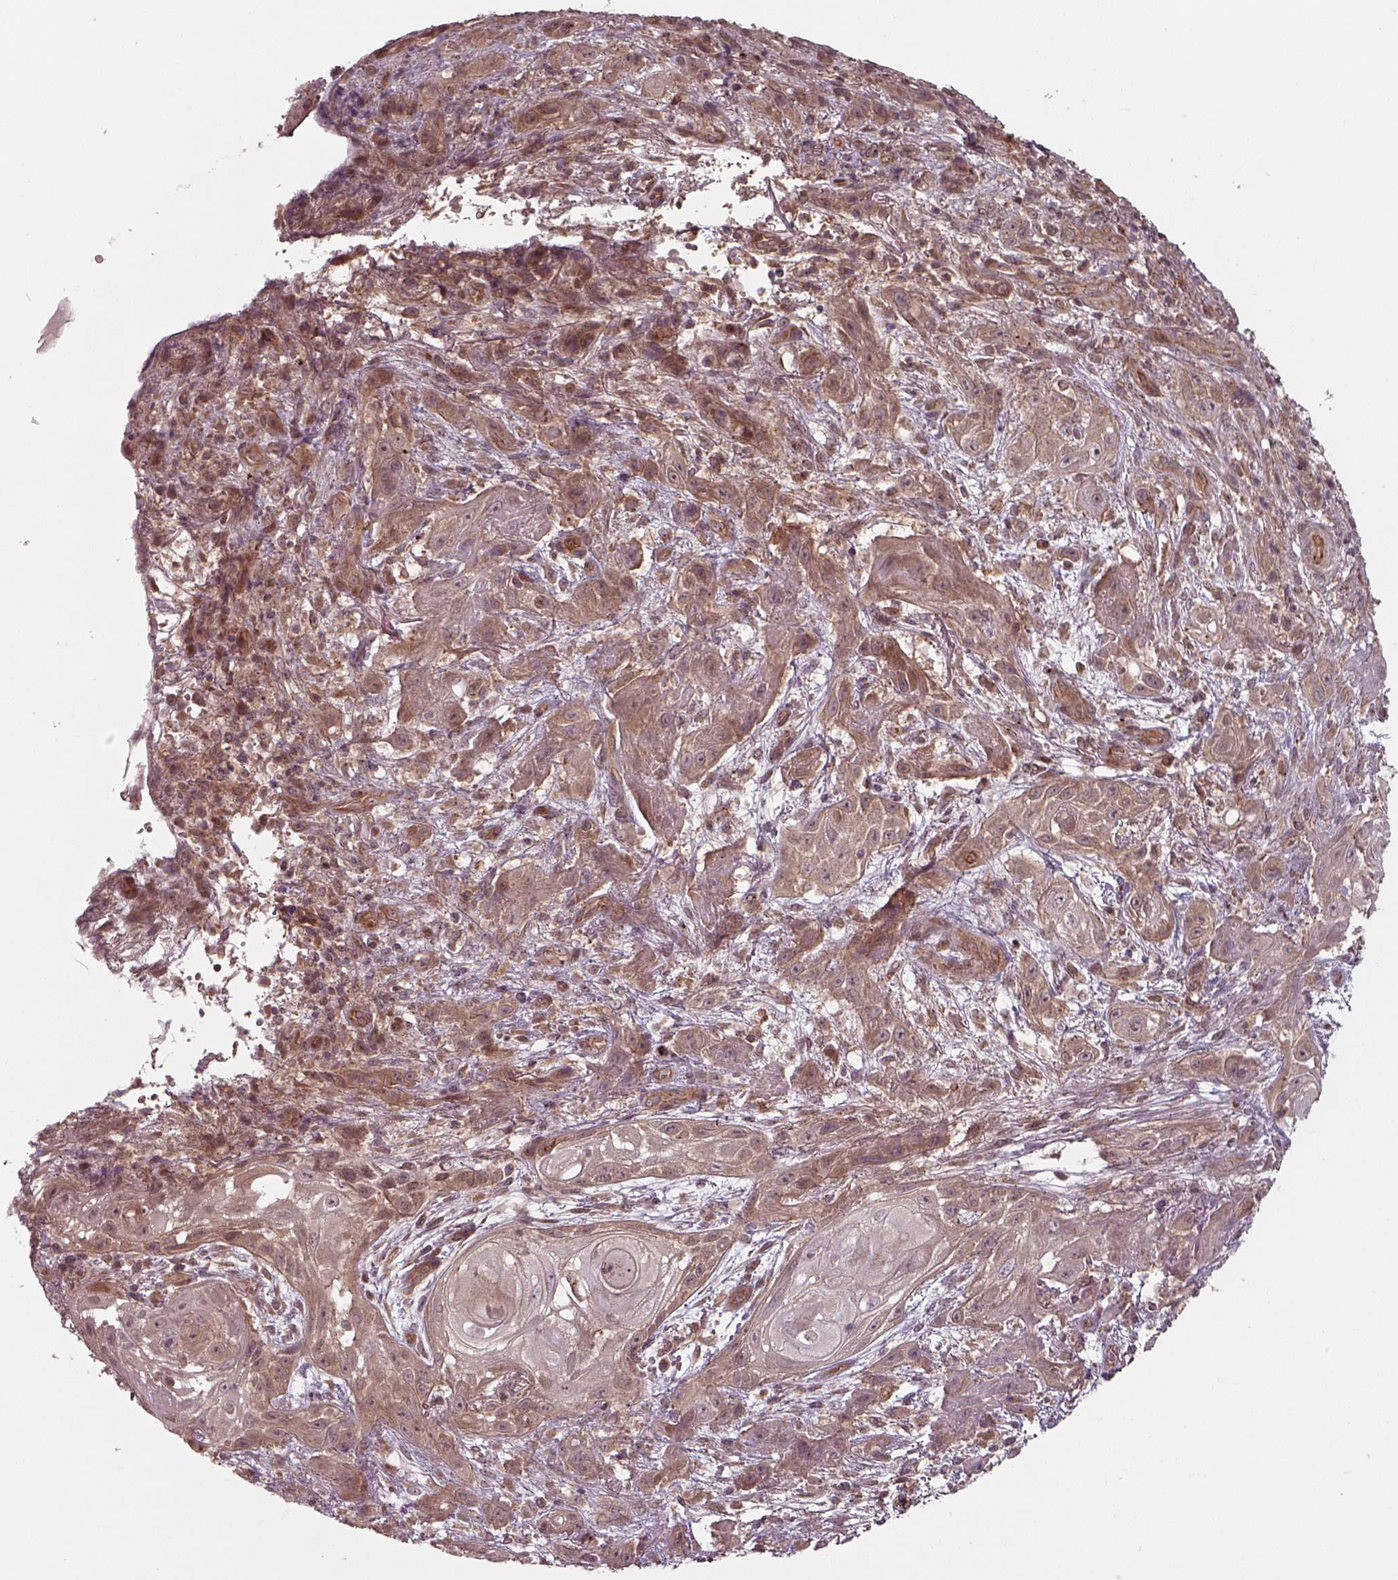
{"staining": {"intensity": "weak", "quantity": ">75%", "location": "cytoplasmic/membranous"}, "tissue": "skin cancer", "cell_type": "Tumor cells", "image_type": "cancer", "snomed": [{"axis": "morphology", "description": "Squamous cell carcinoma, NOS"}, {"axis": "topography", "description": "Skin"}], "caption": "Weak cytoplasmic/membranous positivity is appreciated in about >75% of tumor cells in skin squamous cell carcinoma. (IHC, brightfield microscopy, high magnification).", "gene": "CHMP3", "patient": {"sex": "male", "age": 62}}